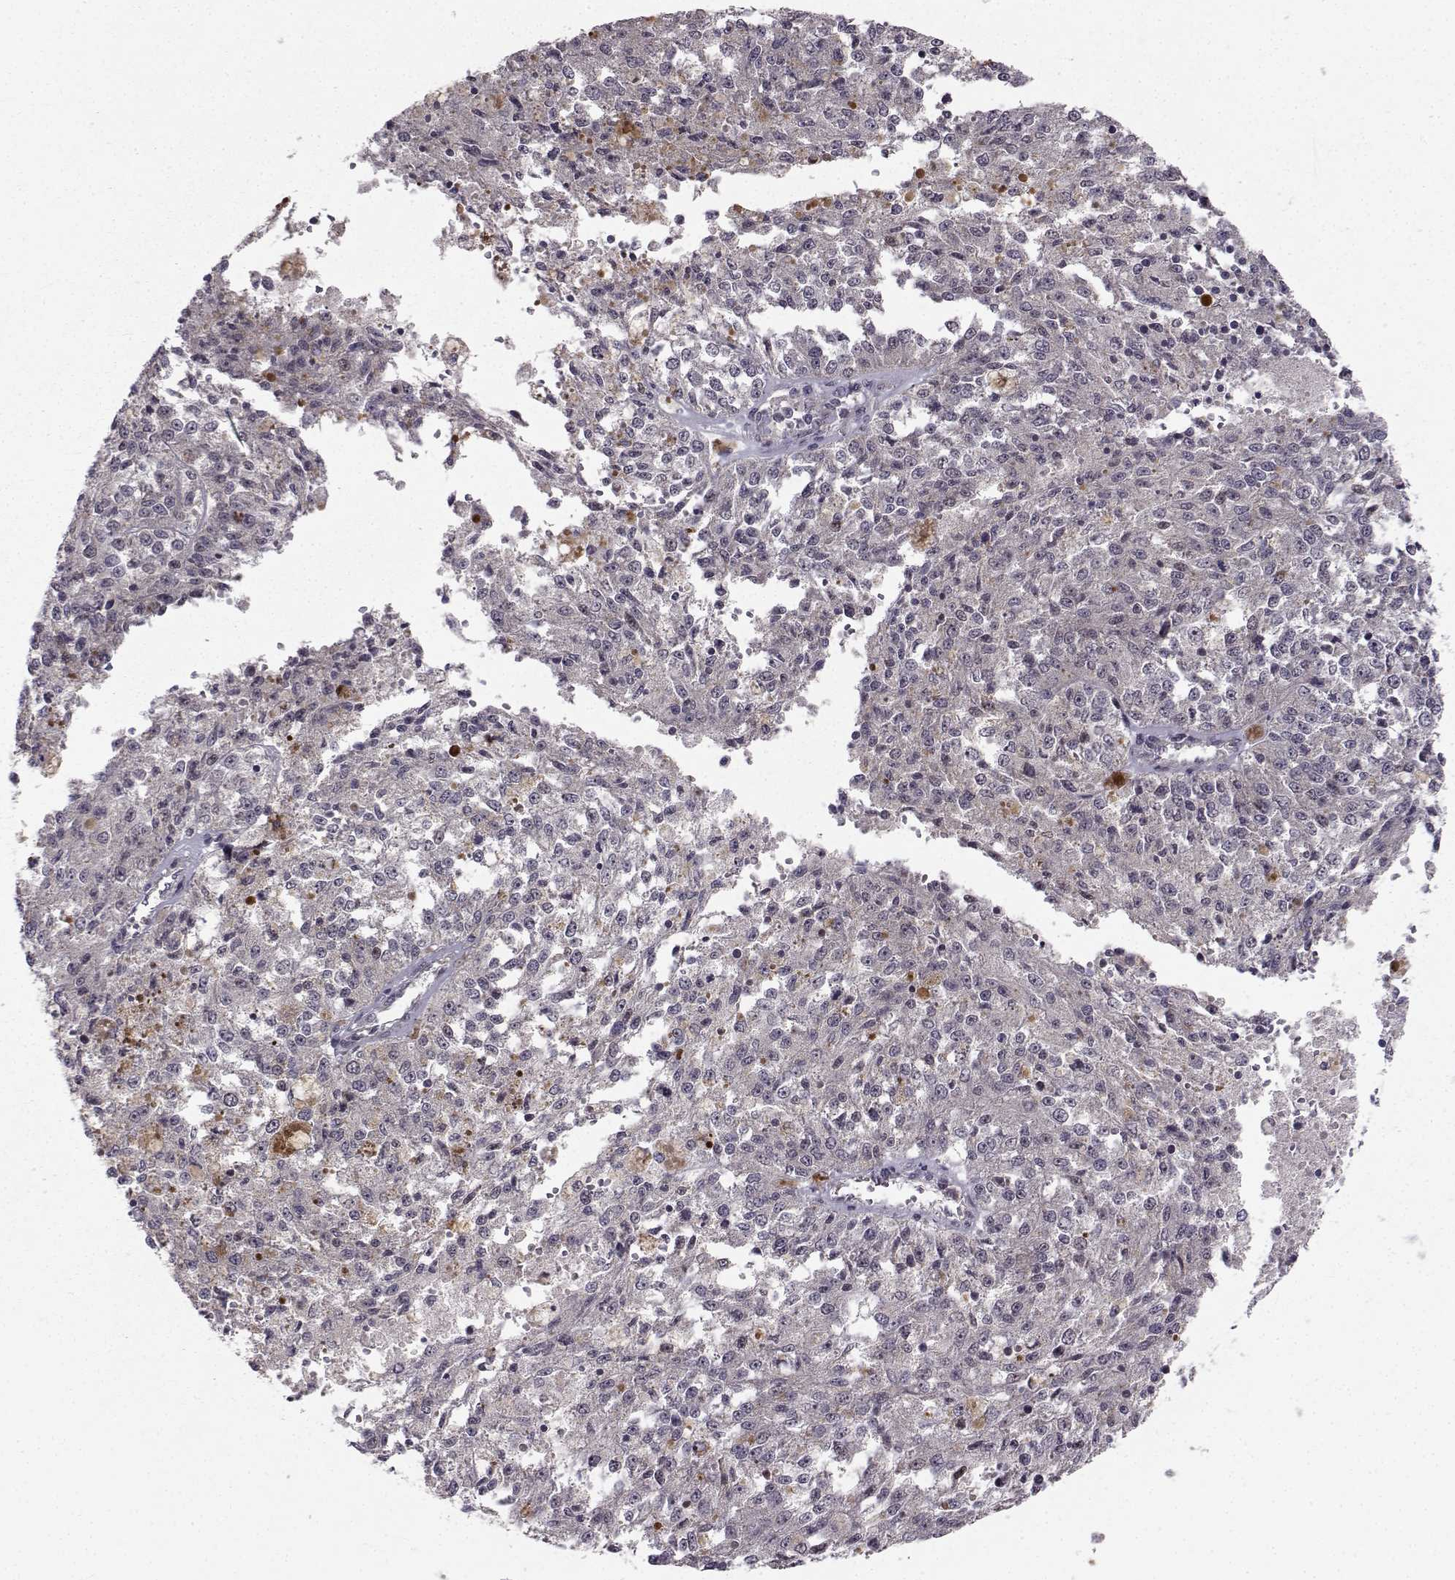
{"staining": {"intensity": "negative", "quantity": "none", "location": "none"}, "tissue": "melanoma", "cell_type": "Tumor cells", "image_type": "cancer", "snomed": [{"axis": "morphology", "description": "Malignant melanoma, Metastatic site"}, {"axis": "topography", "description": "Lymph node"}], "caption": "Human melanoma stained for a protein using immunohistochemistry (IHC) reveals no staining in tumor cells.", "gene": "PKN2", "patient": {"sex": "female", "age": 64}}